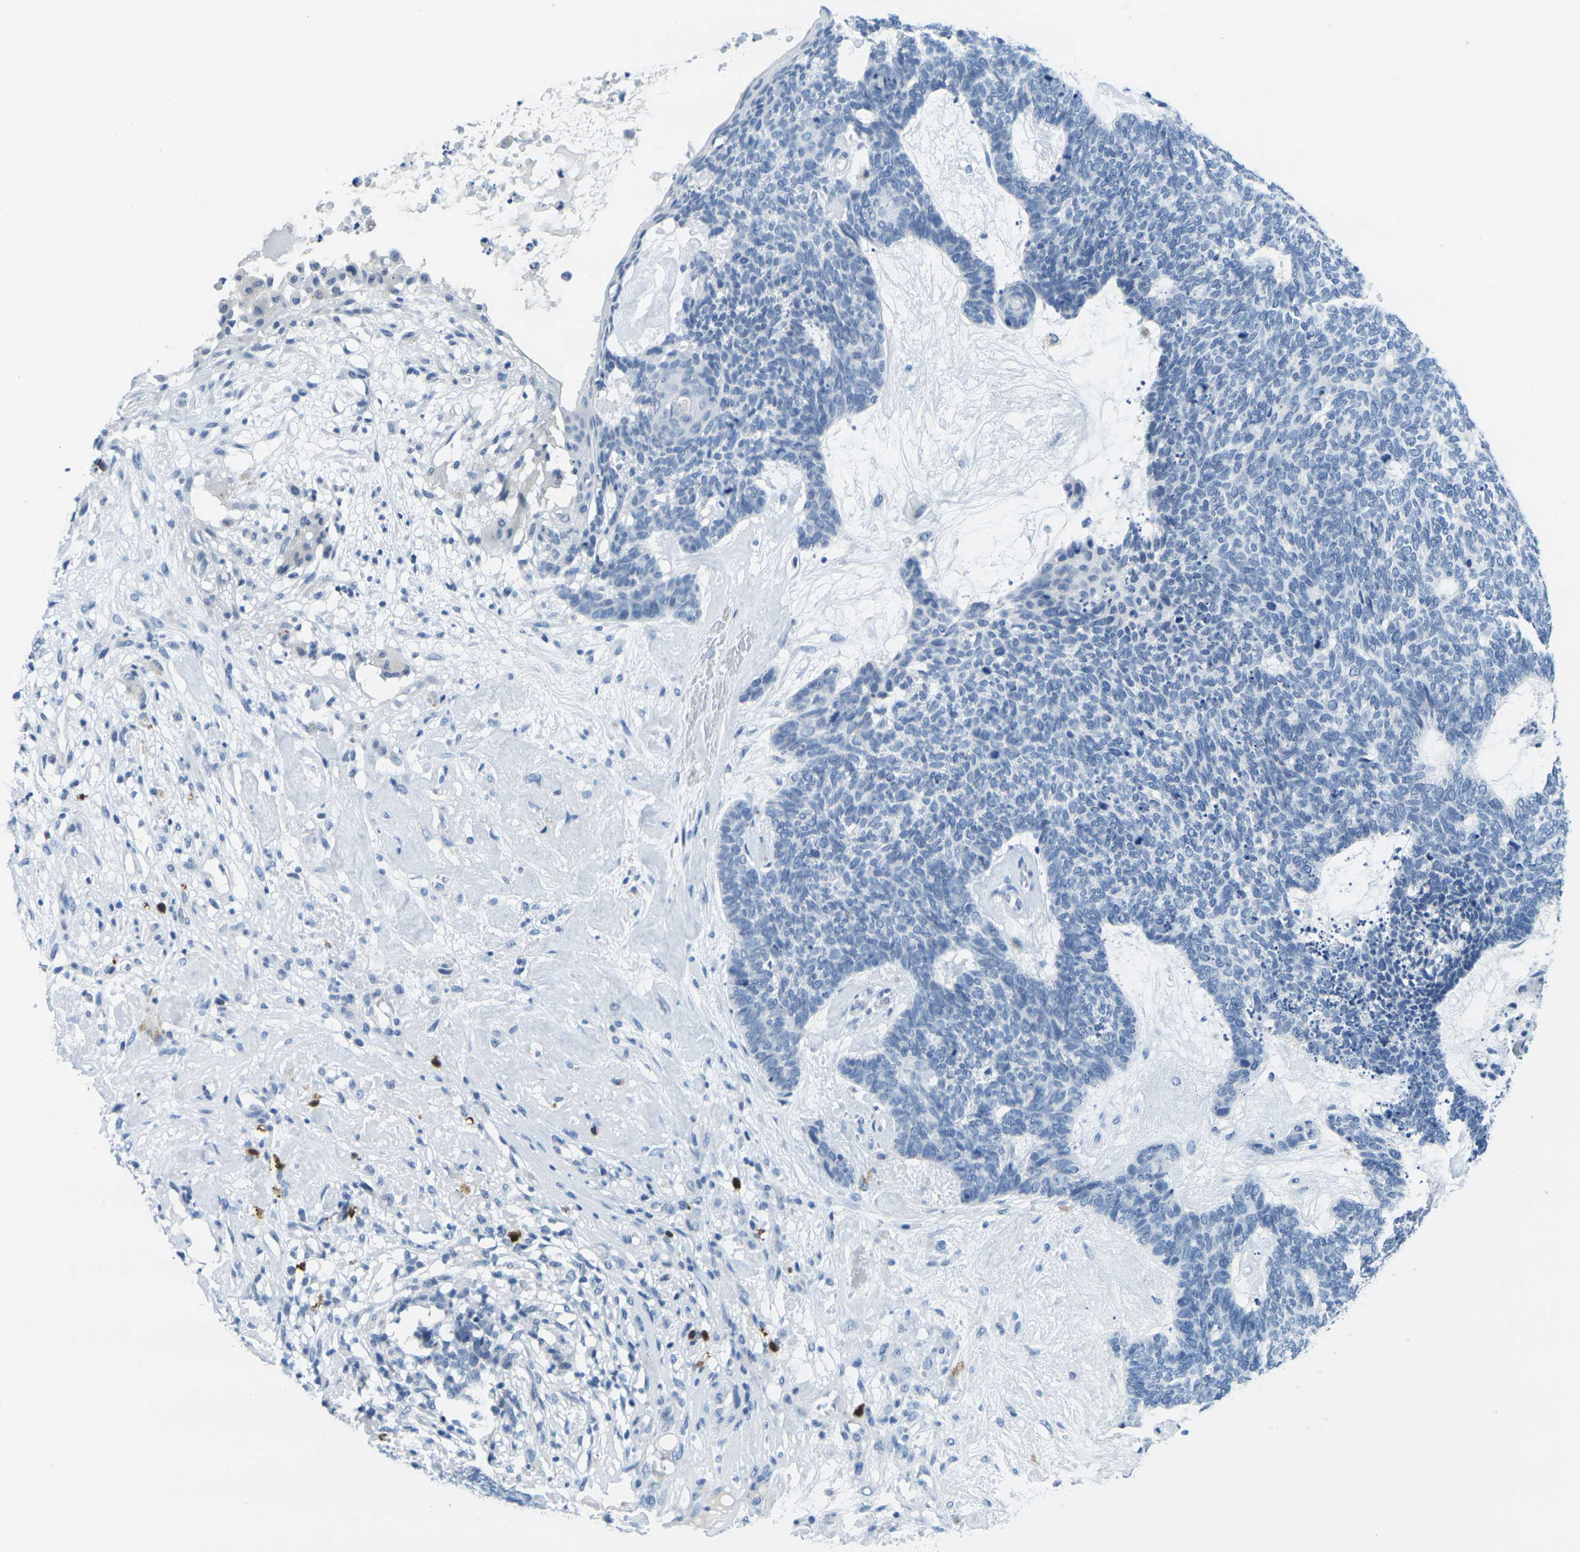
{"staining": {"intensity": "negative", "quantity": "none", "location": "none"}, "tissue": "skin cancer", "cell_type": "Tumor cells", "image_type": "cancer", "snomed": [{"axis": "morphology", "description": "Basal cell carcinoma"}, {"axis": "topography", "description": "Skin"}], "caption": "Skin cancer (basal cell carcinoma) was stained to show a protein in brown. There is no significant positivity in tumor cells.", "gene": "GPR15", "patient": {"sex": "female", "age": 84}}